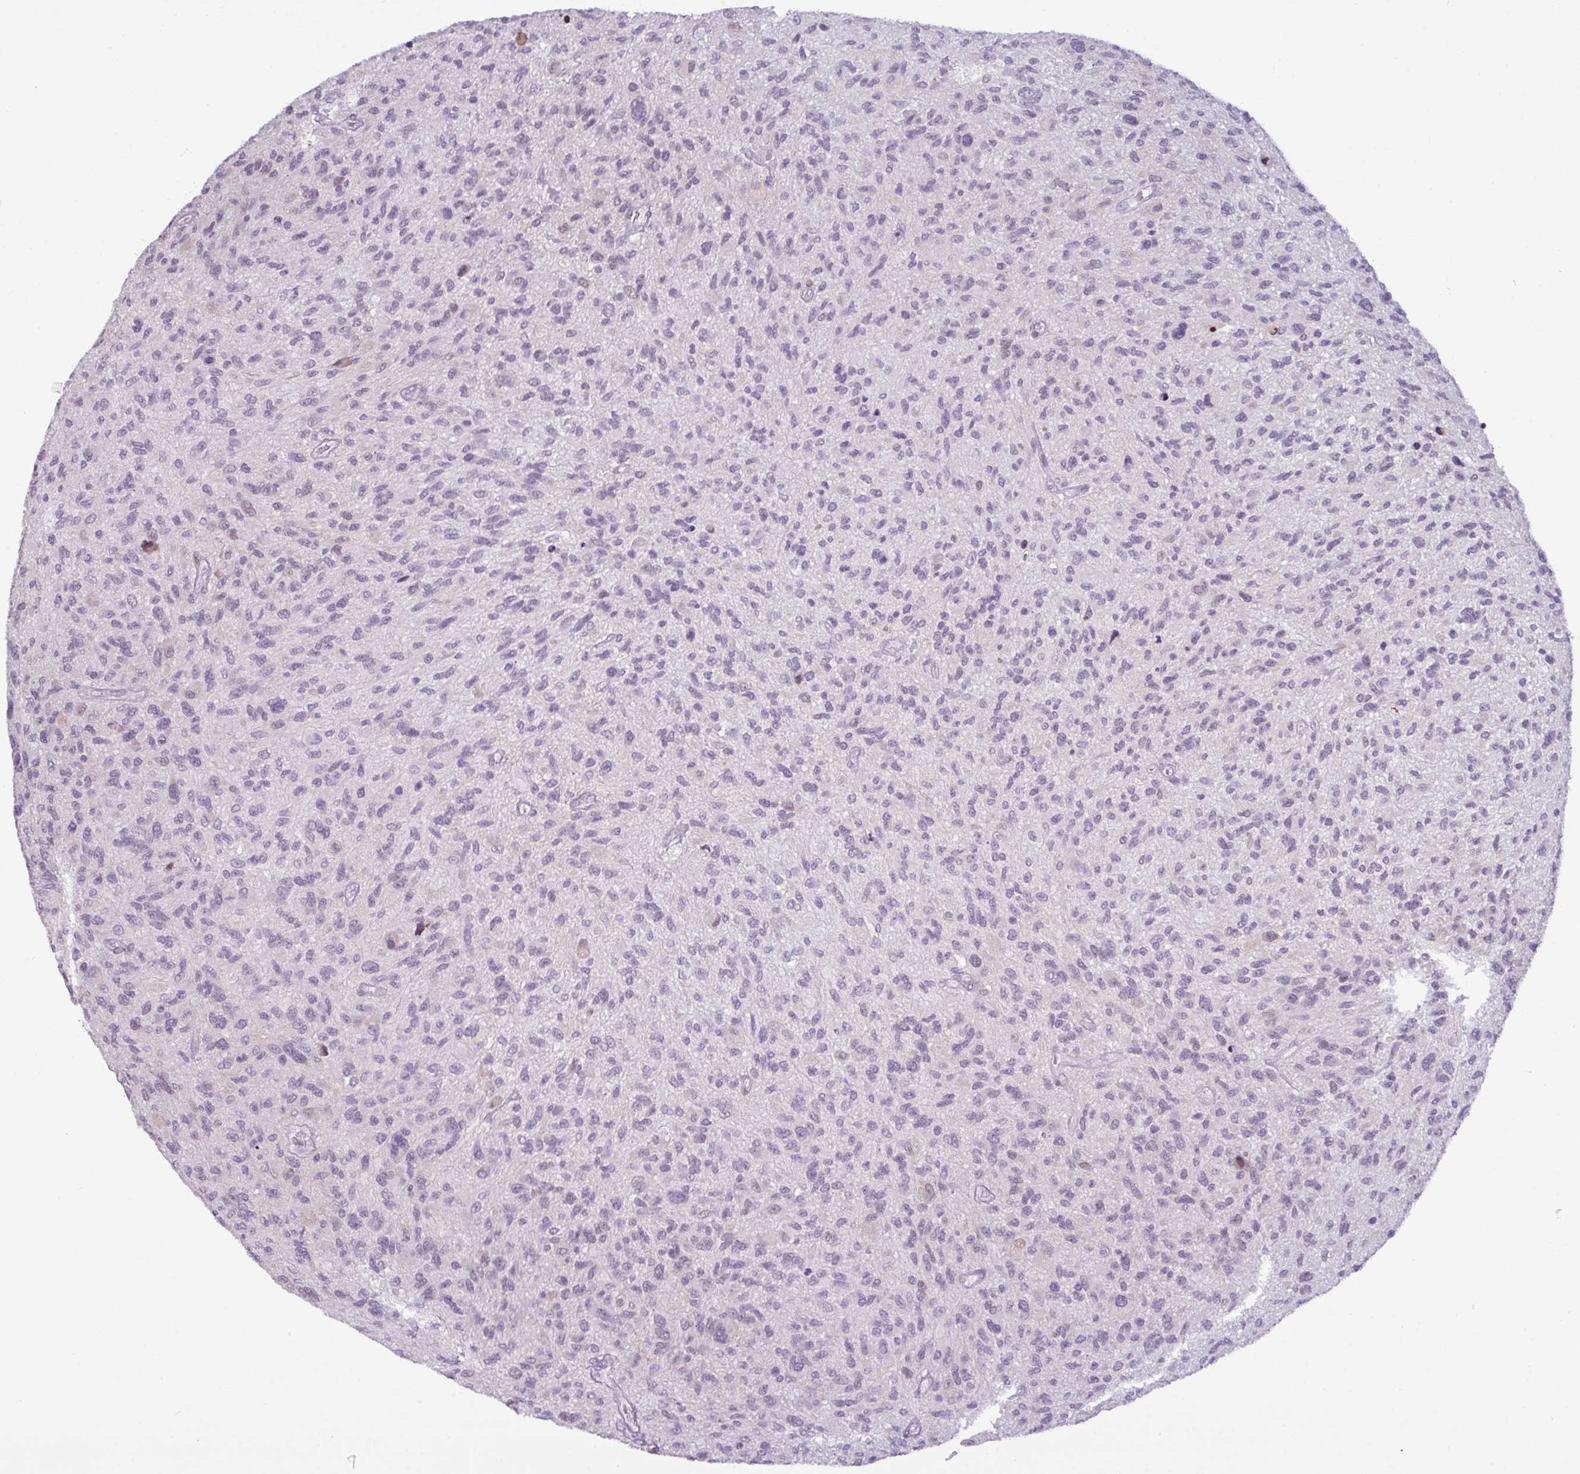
{"staining": {"intensity": "negative", "quantity": "none", "location": "none"}, "tissue": "glioma", "cell_type": "Tumor cells", "image_type": "cancer", "snomed": [{"axis": "morphology", "description": "Glioma, malignant, High grade"}, {"axis": "topography", "description": "Brain"}], "caption": "This histopathology image is of glioma stained with immunohistochemistry to label a protein in brown with the nuclei are counter-stained blue. There is no expression in tumor cells.", "gene": "SLC66A2", "patient": {"sex": "male", "age": 47}}